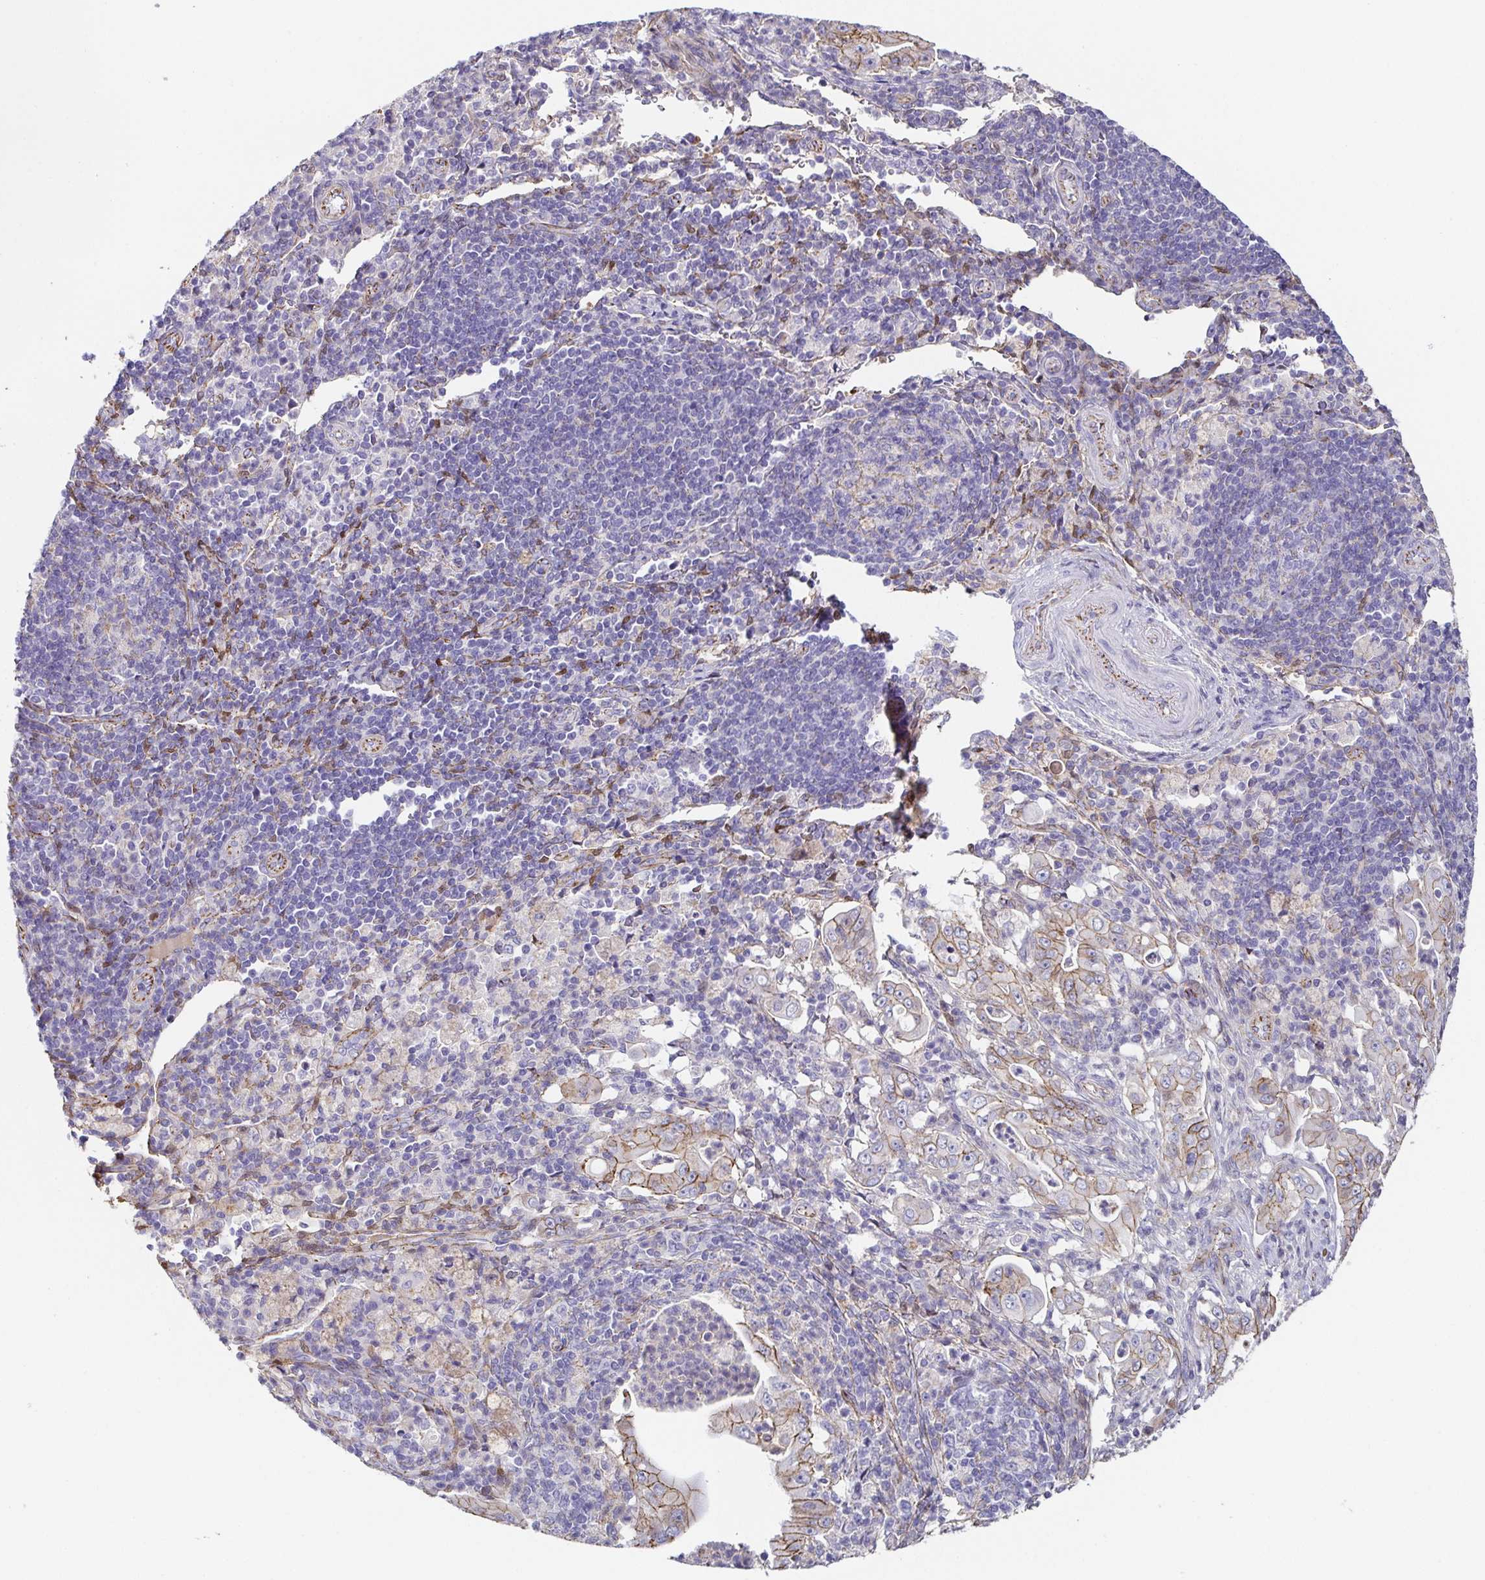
{"staining": {"intensity": "moderate", "quantity": "25%-75%", "location": "cytoplasmic/membranous"}, "tissue": "pancreatic cancer", "cell_type": "Tumor cells", "image_type": "cancer", "snomed": [{"axis": "morphology", "description": "Adenocarcinoma, NOS"}, {"axis": "topography", "description": "Pancreas"}], "caption": "High-power microscopy captured an immunohistochemistry image of pancreatic cancer (adenocarcinoma), revealing moderate cytoplasmic/membranous positivity in approximately 25%-75% of tumor cells.", "gene": "PIWIL3", "patient": {"sex": "male", "age": 71}}